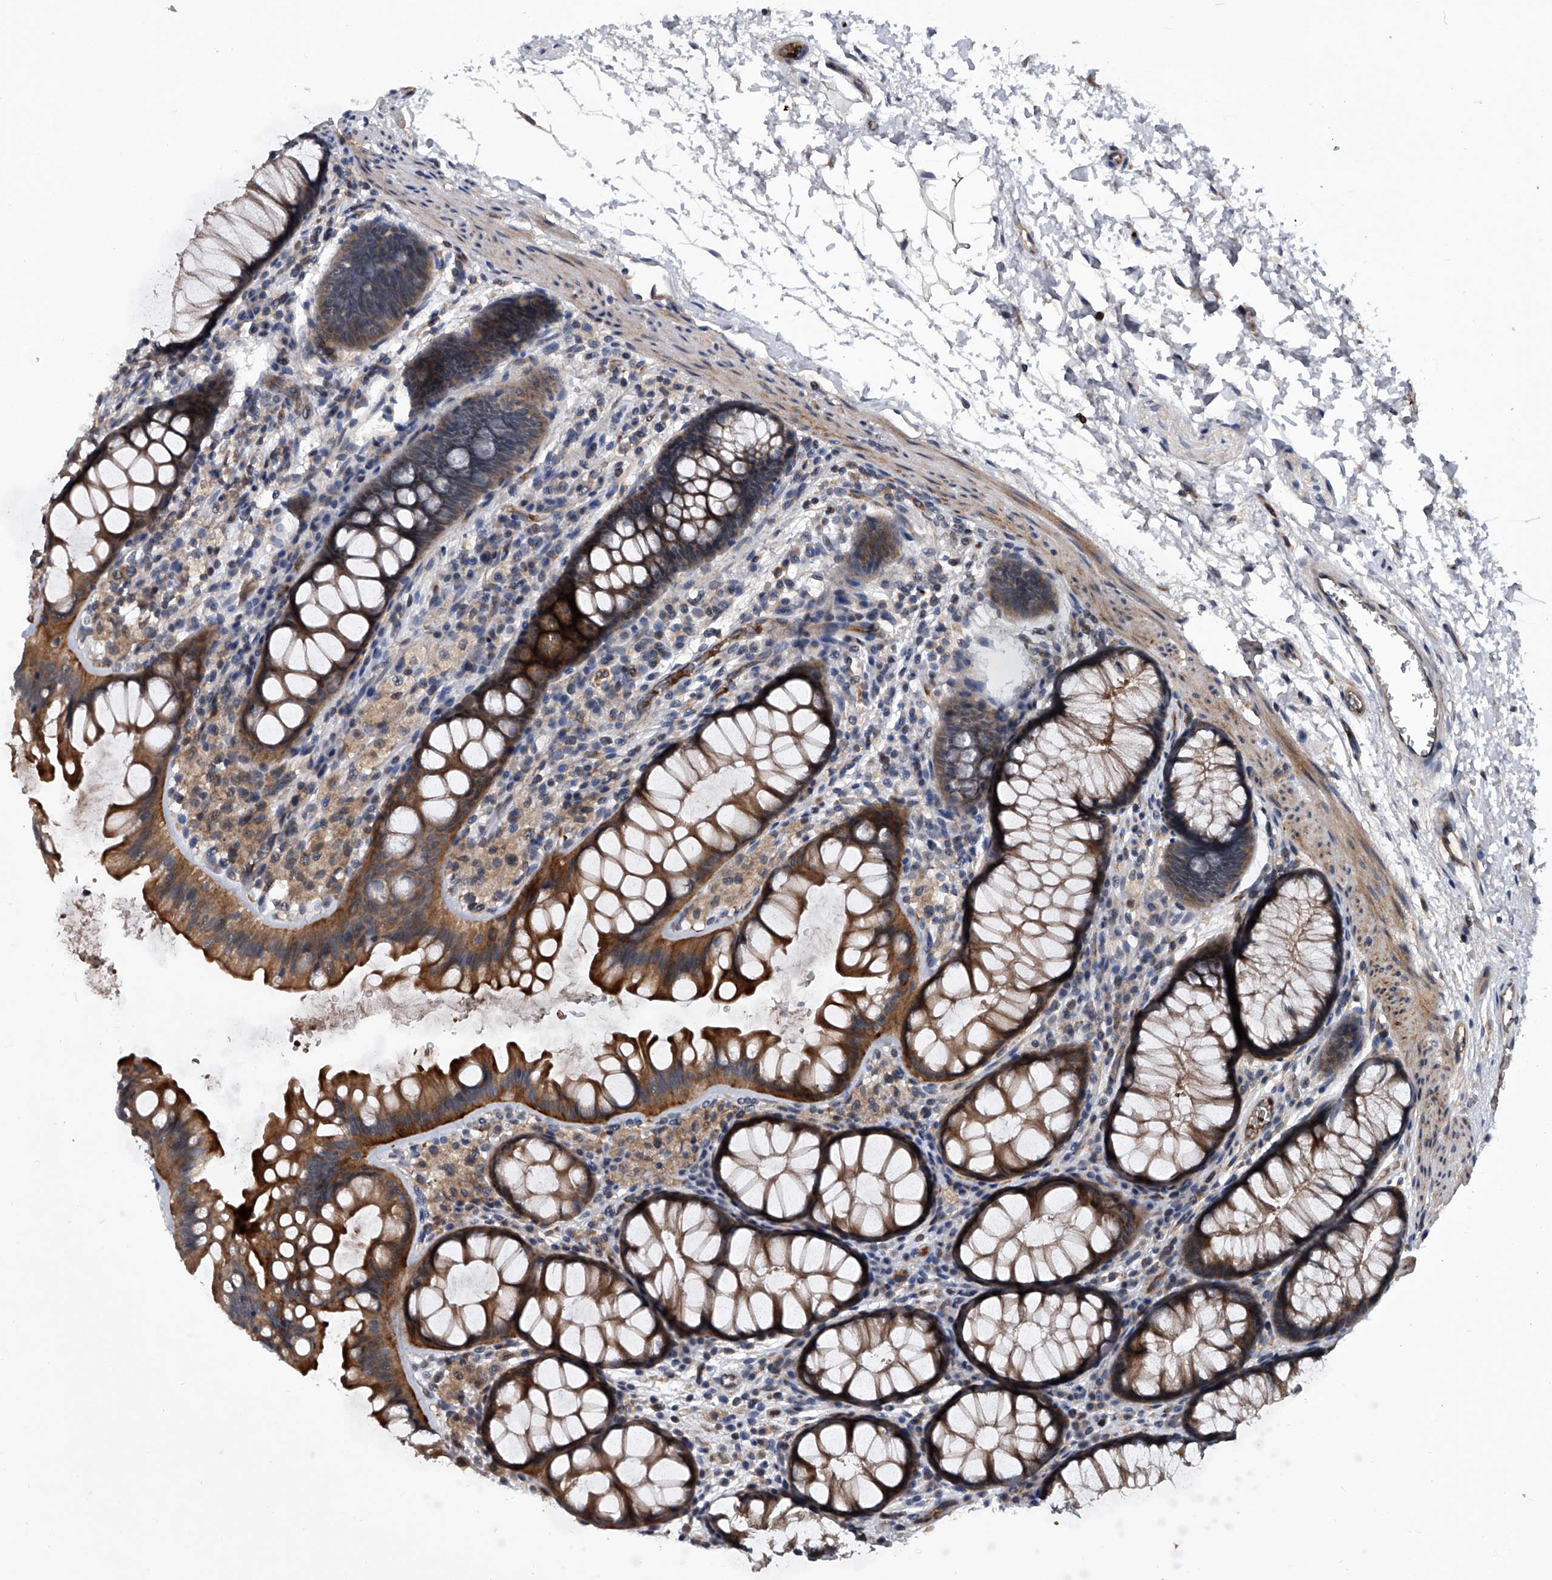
{"staining": {"intensity": "moderate", "quantity": ">75%", "location": "cytoplasmic/membranous"}, "tissue": "colon", "cell_type": "Endothelial cells", "image_type": "normal", "snomed": [{"axis": "morphology", "description": "Normal tissue, NOS"}, {"axis": "topography", "description": "Colon"}], "caption": "Moderate cytoplasmic/membranous staining for a protein is seen in approximately >75% of endothelial cells of benign colon using IHC.", "gene": "ZNF30", "patient": {"sex": "female", "age": 62}}